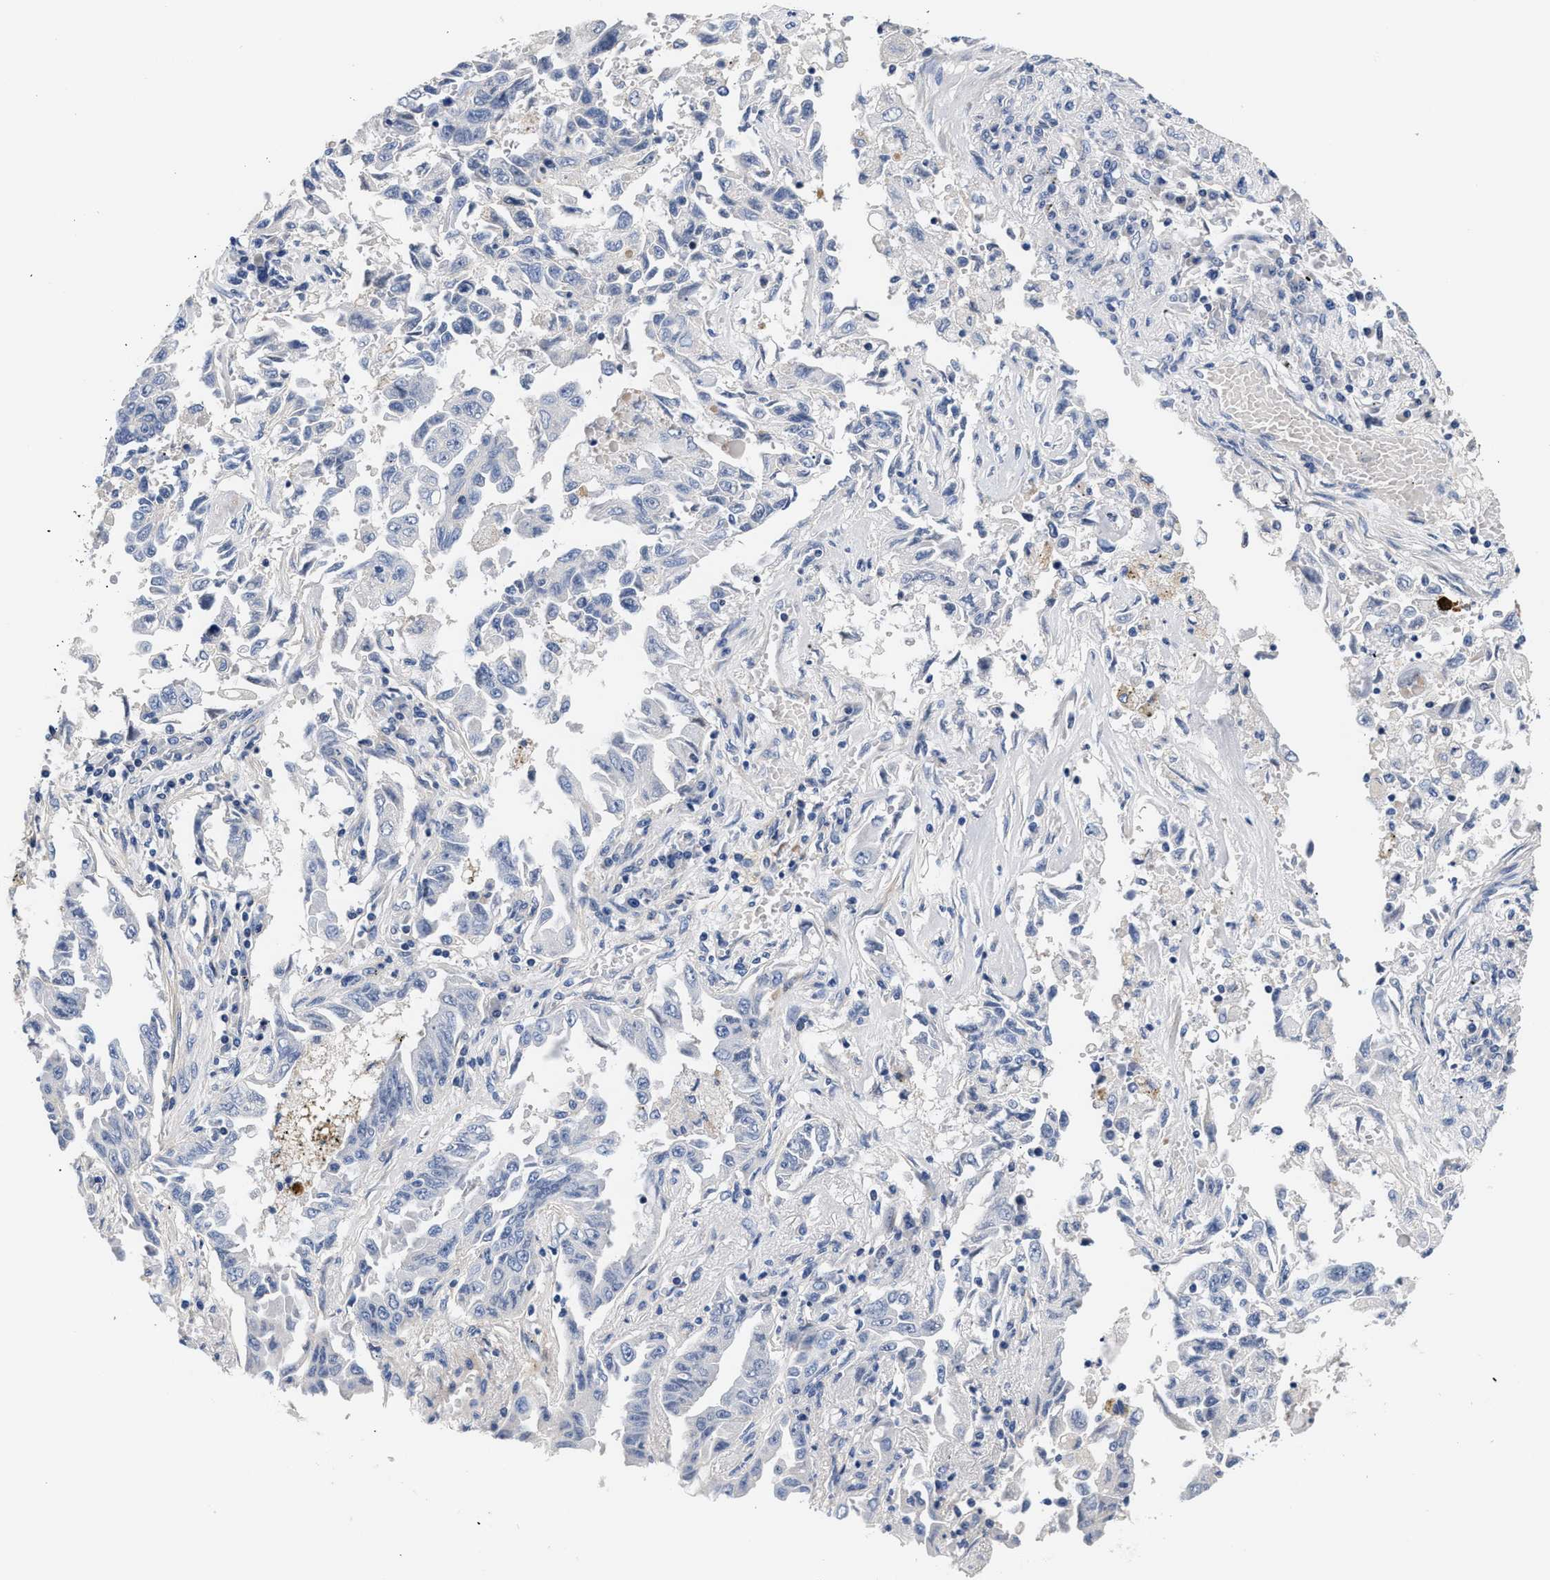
{"staining": {"intensity": "negative", "quantity": "none", "location": "none"}, "tissue": "lung cancer", "cell_type": "Tumor cells", "image_type": "cancer", "snomed": [{"axis": "morphology", "description": "Adenocarcinoma, NOS"}, {"axis": "topography", "description": "Lung"}], "caption": "A micrograph of human lung cancer (adenocarcinoma) is negative for staining in tumor cells. (Stains: DAB (3,3'-diaminobenzidine) immunohistochemistry (IHC) with hematoxylin counter stain, Microscopy: brightfield microscopy at high magnification).", "gene": "ACTL7B", "patient": {"sex": "female", "age": 51}}